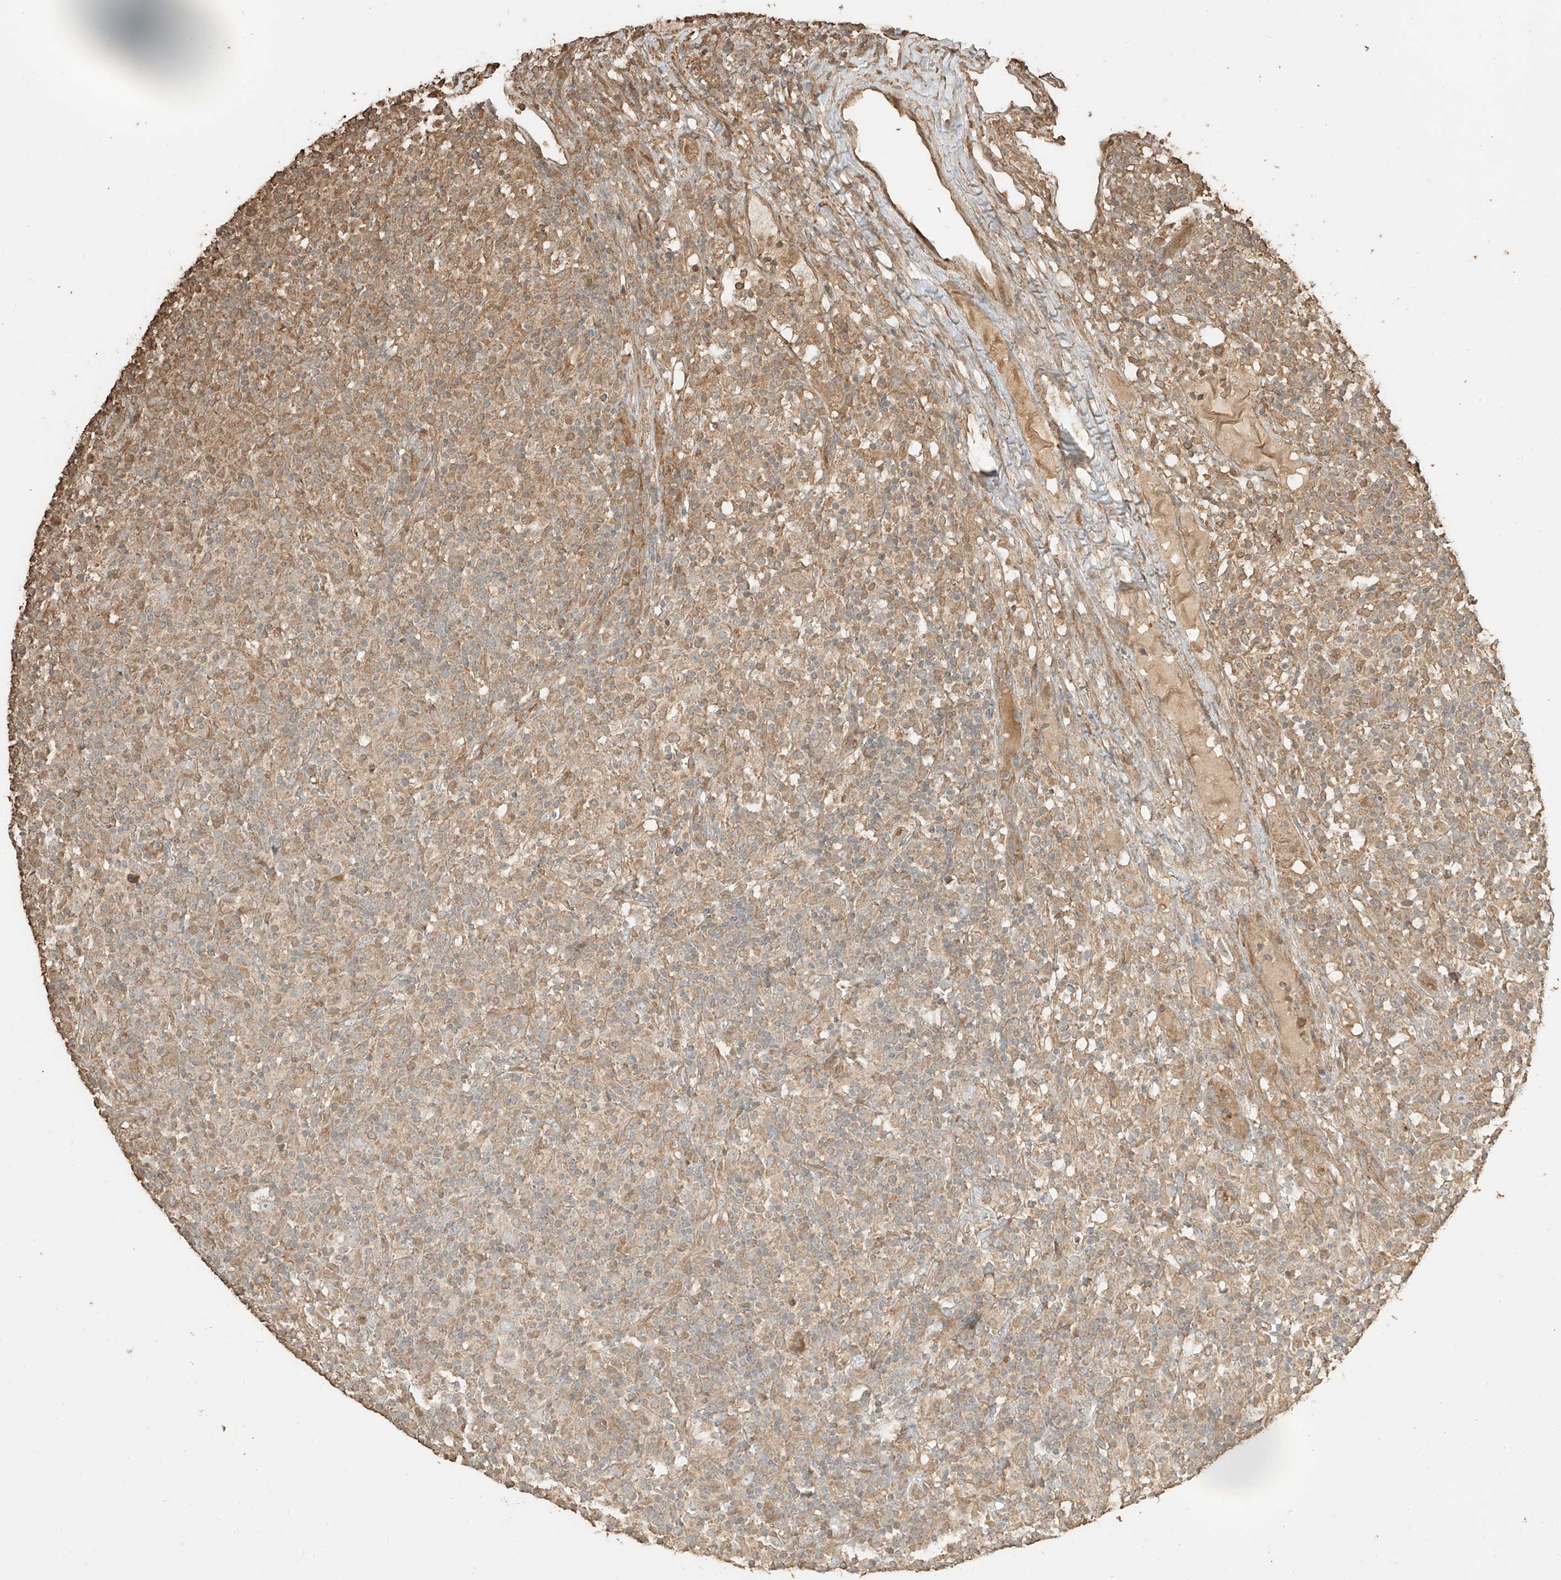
{"staining": {"intensity": "negative", "quantity": "none", "location": "none"}, "tissue": "lymphoma", "cell_type": "Tumor cells", "image_type": "cancer", "snomed": [{"axis": "morphology", "description": "Hodgkin's disease, NOS"}, {"axis": "topography", "description": "Lymph node"}], "caption": "This micrograph is of Hodgkin's disease stained with immunohistochemistry to label a protein in brown with the nuclei are counter-stained blue. There is no positivity in tumor cells.", "gene": "RFTN2", "patient": {"sex": "male", "age": 70}}